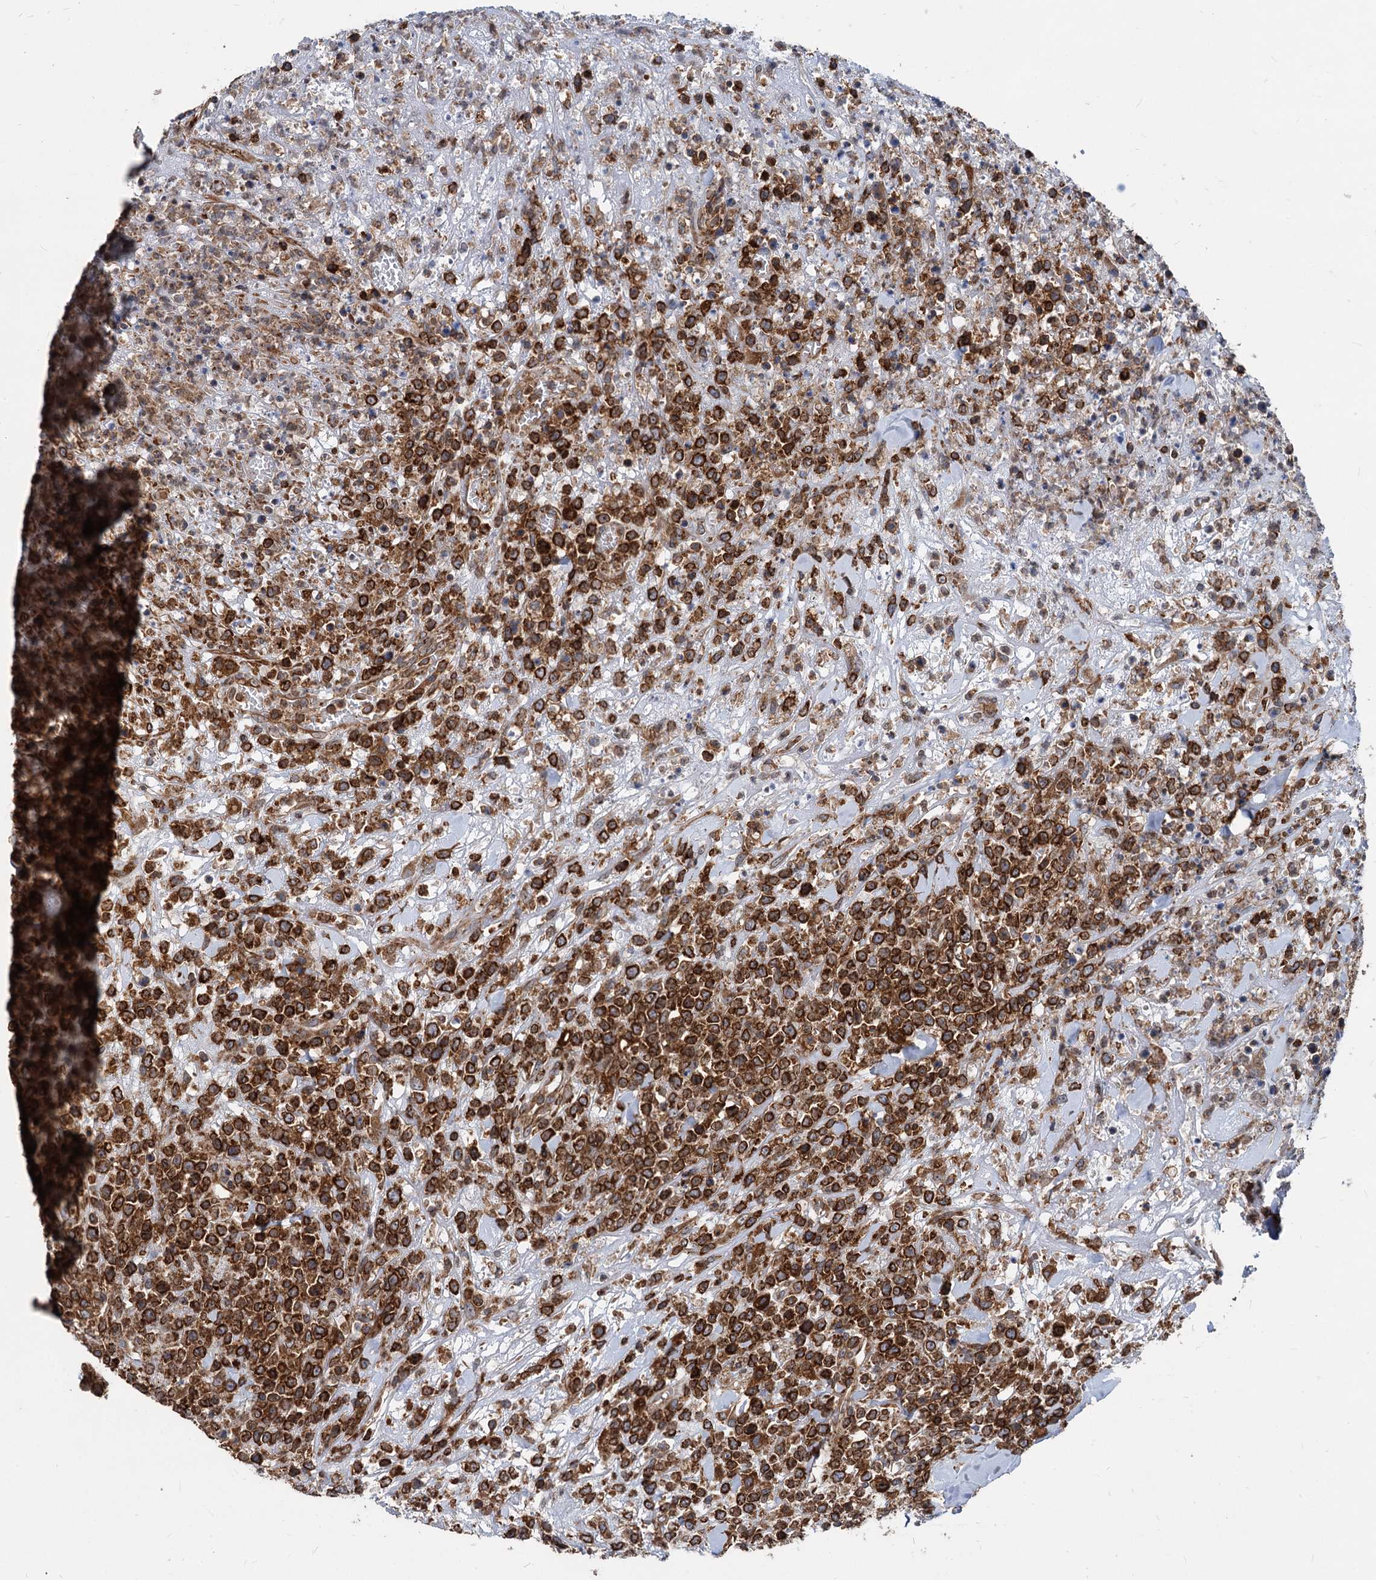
{"staining": {"intensity": "strong", "quantity": ">75%", "location": "cytoplasmic/membranous"}, "tissue": "lymphoma", "cell_type": "Tumor cells", "image_type": "cancer", "snomed": [{"axis": "morphology", "description": "Malignant lymphoma, non-Hodgkin's type, High grade"}, {"axis": "topography", "description": "Colon"}], "caption": "Strong cytoplasmic/membranous positivity is present in about >75% of tumor cells in lymphoma. (DAB IHC, brown staining for protein, blue staining for nuclei).", "gene": "STIM1", "patient": {"sex": "female", "age": 53}}